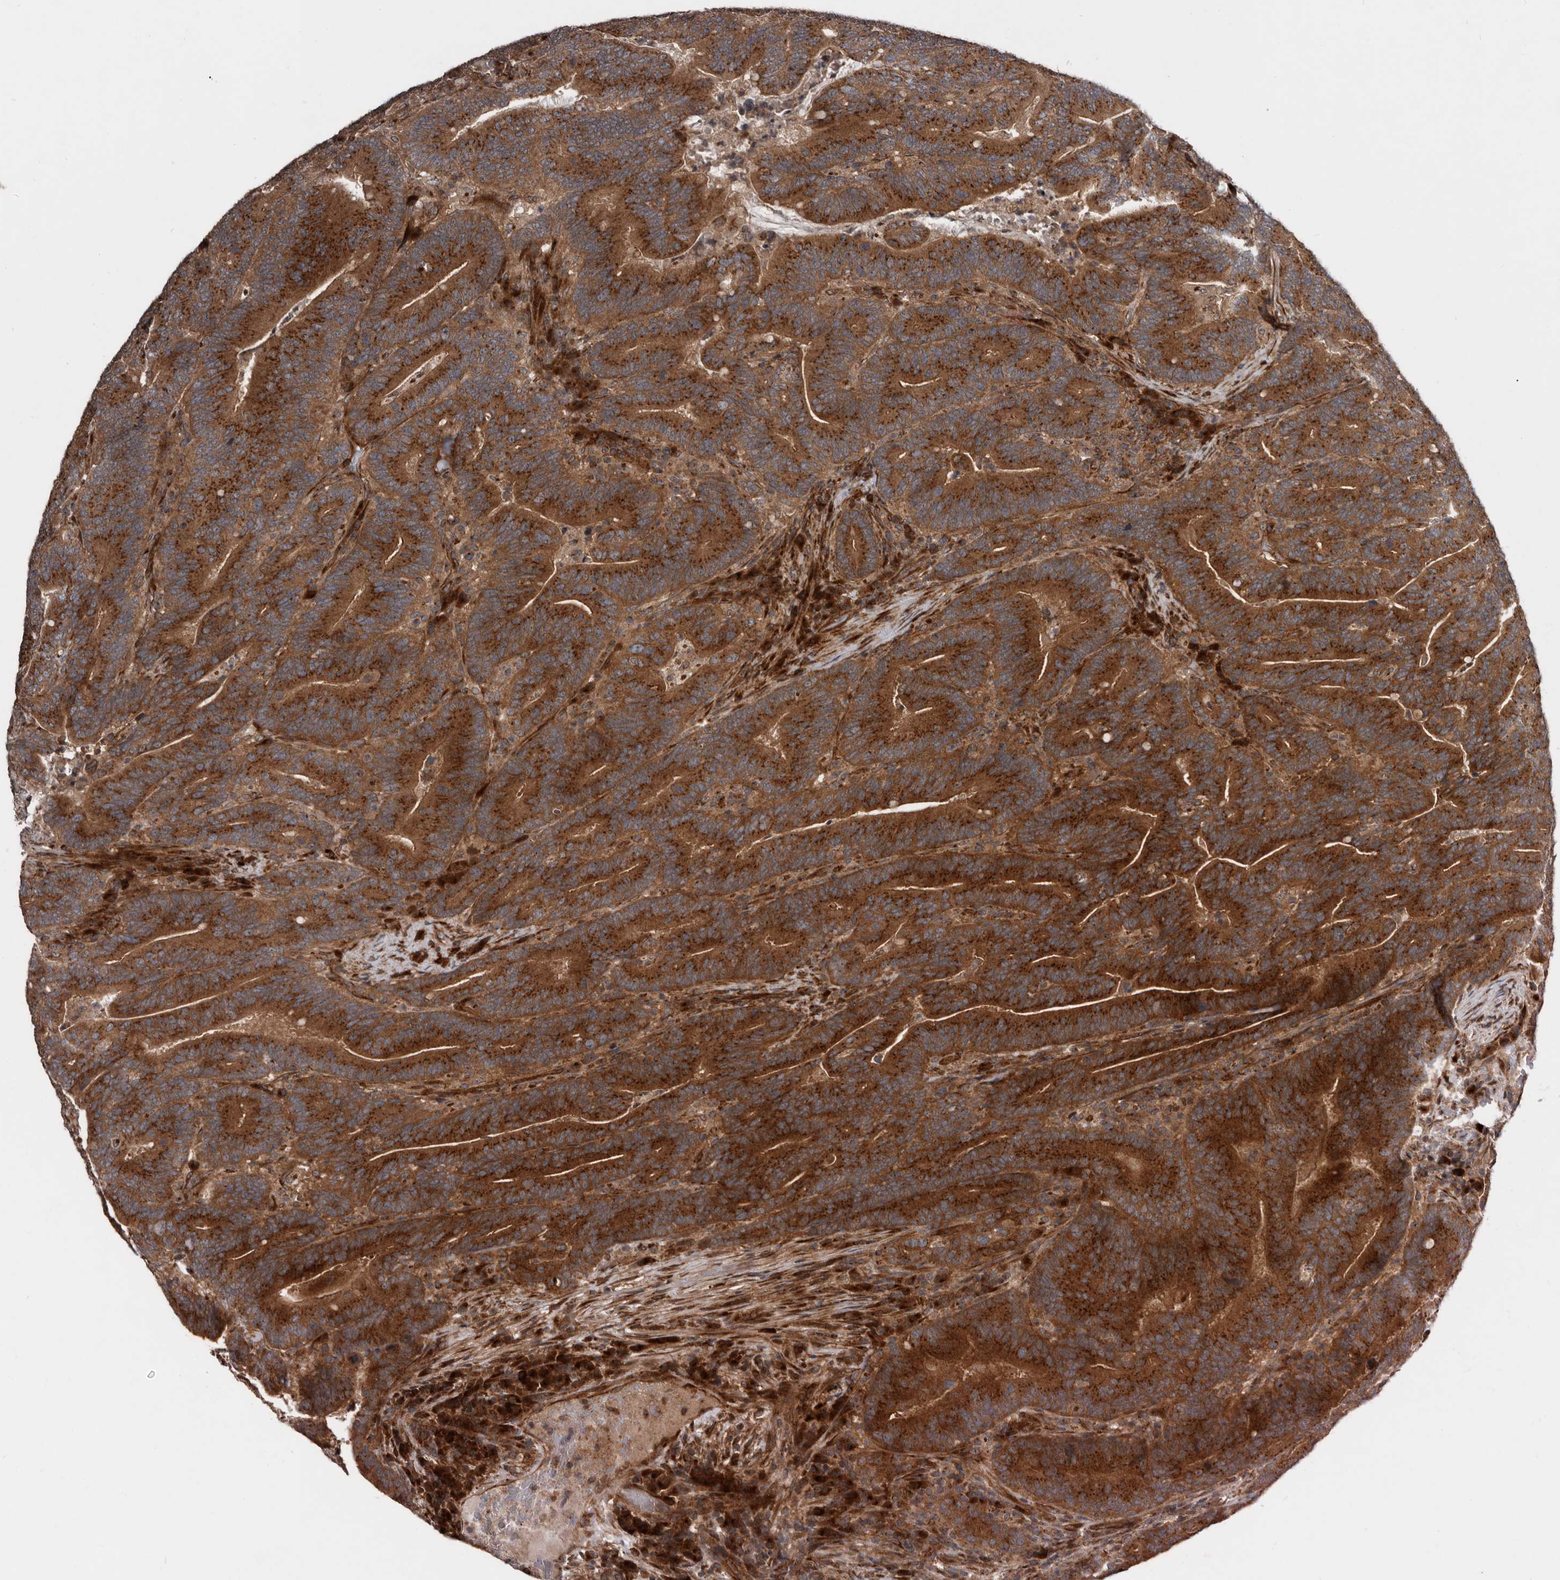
{"staining": {"intensity": "strong", "quantity": ">75%", "location": "cytoplasmic/membranous"}, "tissue": "colorectal cancer", "cell_type": "Tumor cells", "image_type": "cancer", "snomed": [{"axis": "morphology", "description": "Adenocarcinoma, NOS"}, {"axis": "topography", "description": "Colon"}], "caption": "High-power microscopy captured an IHC photomicrograph of adenocarcinoma (colorectal), revealing strong cytoplasmic/membranous expression in approximately >75% of tumor cells. Immunohistochemistry (ihc) stains the protein of interest in brown and the nuclei are stained blue.", "gene": "CCDC190", "patient": {"sex": "female", "age": 66}}